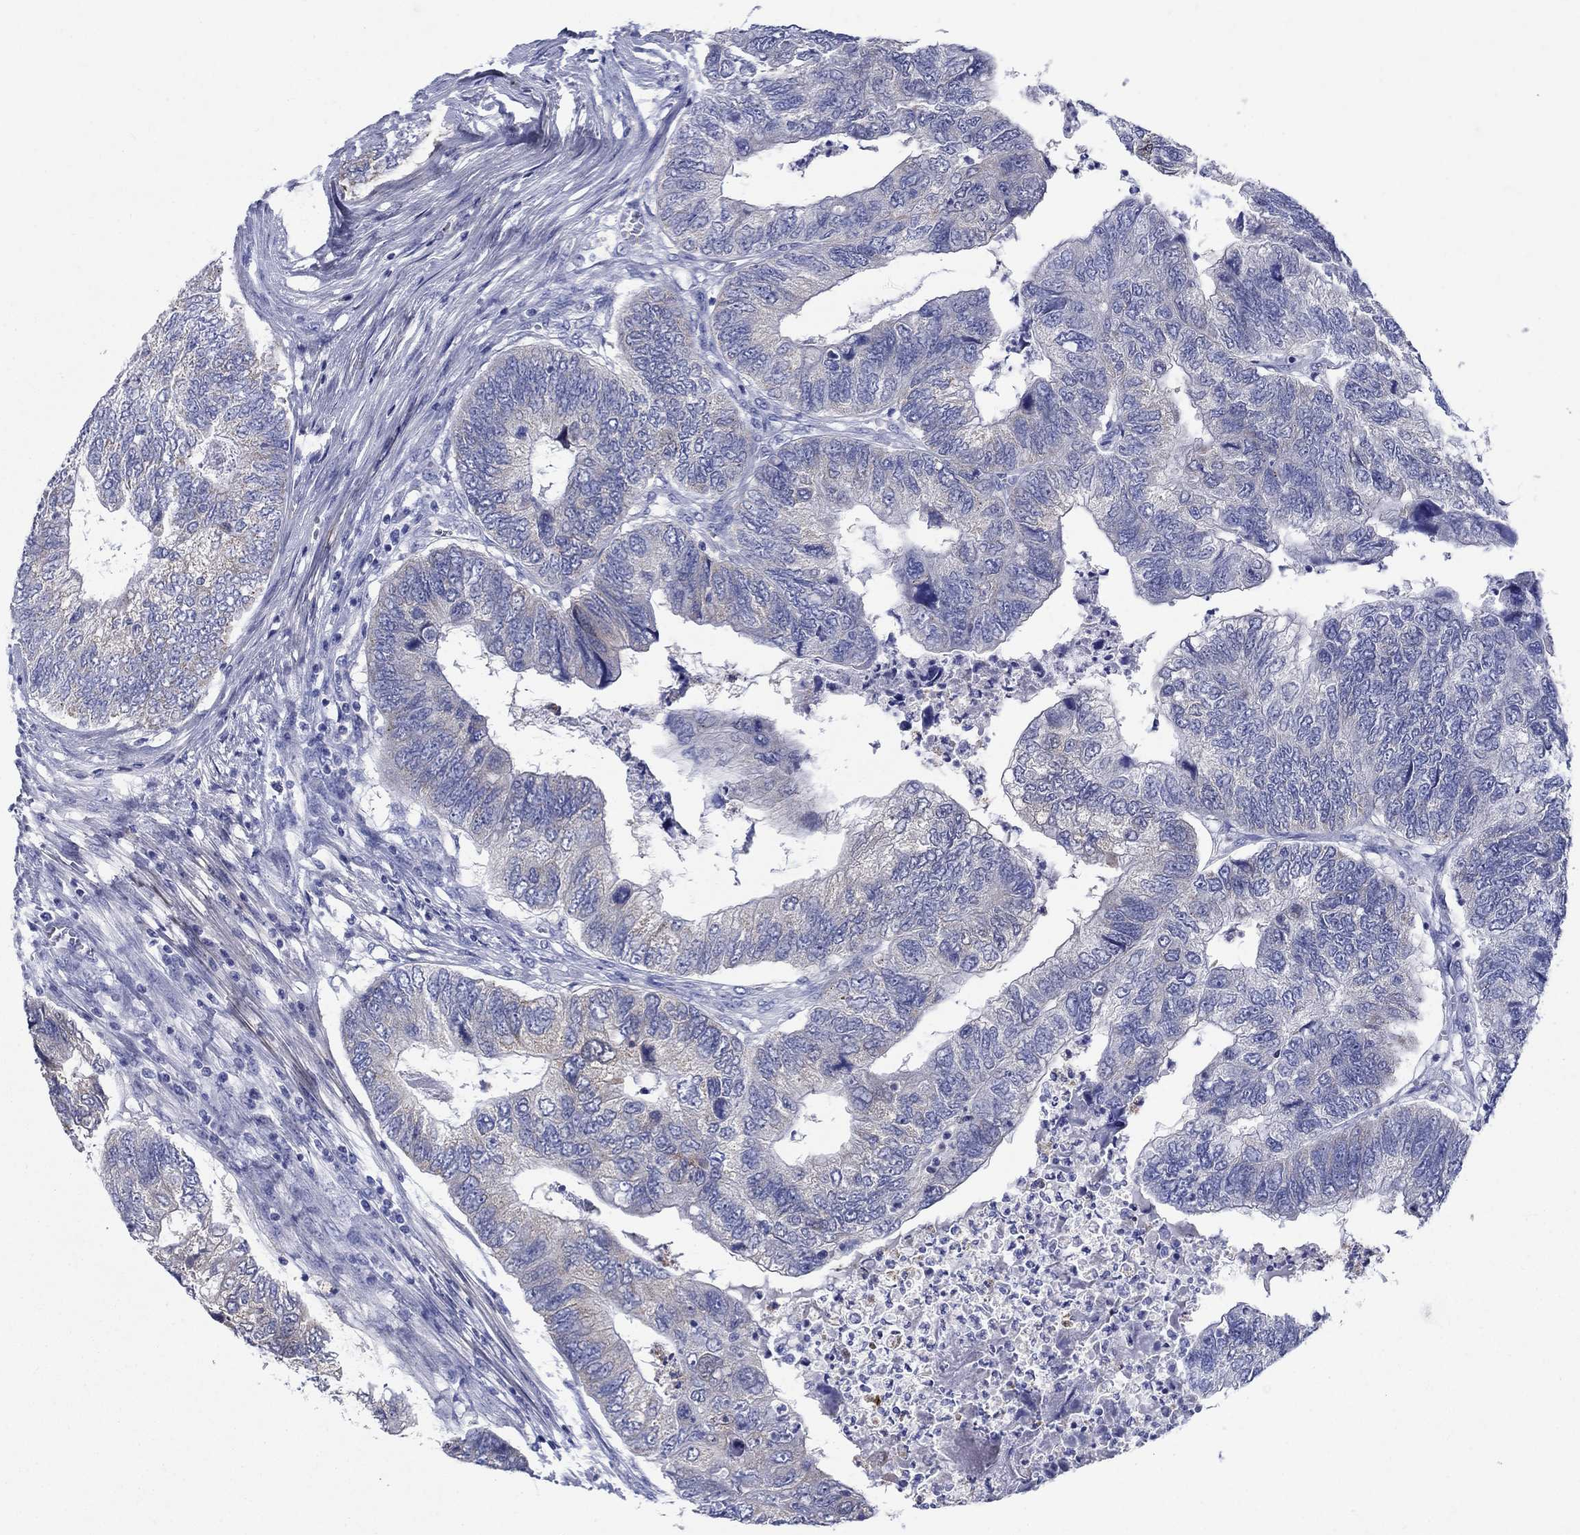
{"staining": {"intensity": "negative", "quantity": "none", "location": "none"}, "tissue": "colorectal cancer", "cell_type": "Tumor cells", "image_type": "cancer", "snomed": [{"axis": "morphology", "description": "Adenocarcinoma, NOS"}, {"axis": "topography", "description": "Colon"}], "caption": "An image of colorectal cancer stained for a protein reveals no brown staining in tumor cells. Brightfield microscopy of immunohistochemistry stained with DAB (brown) and hematoxylin (blue), captured at high magnification.", "gene": "SULT2B1", "patient": {"sex": "female", "age": 67}}